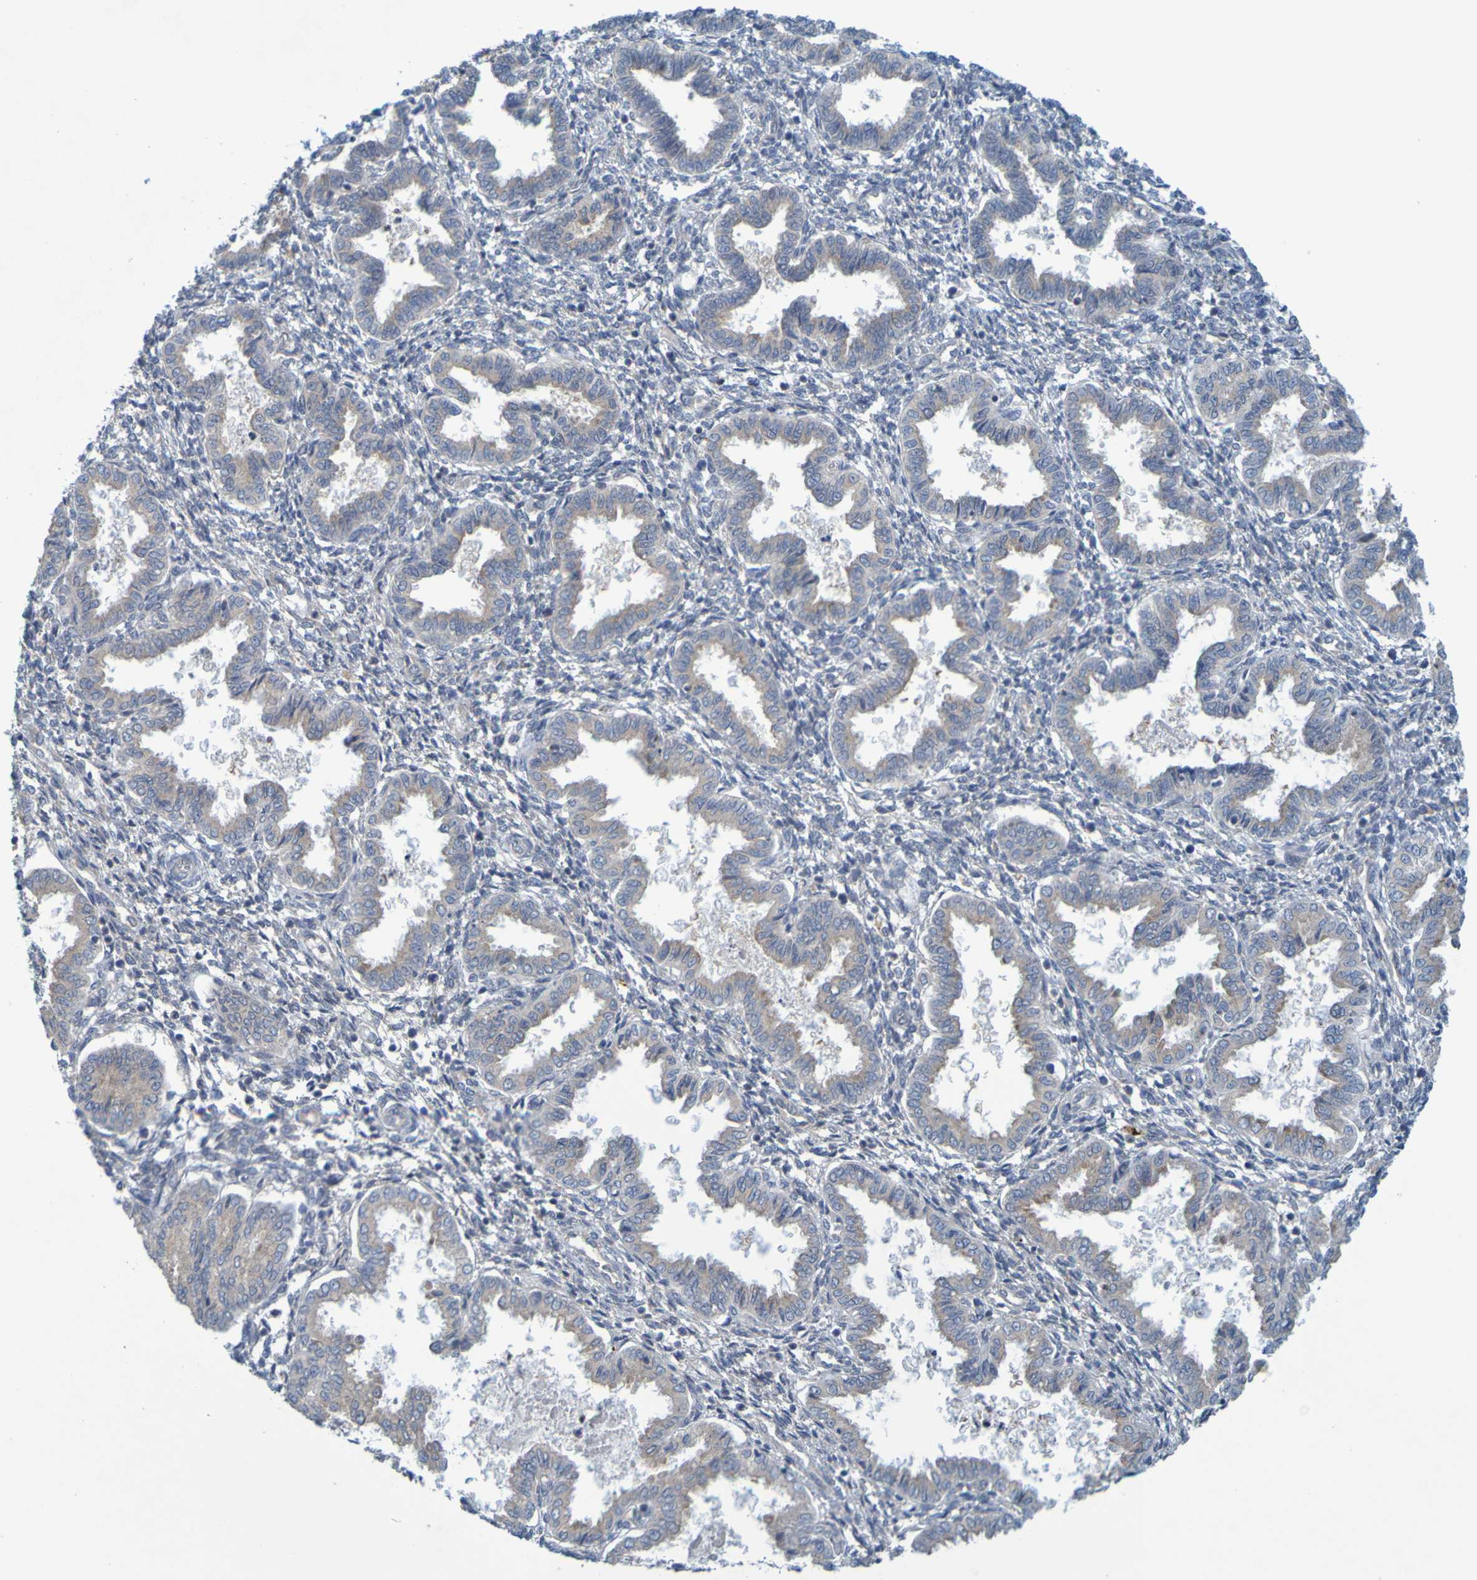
{"staining": {"intensity": "negative", "quantity": "none", "location": "none"}, "tissue": "endometrium", "cell_type": "Cells in endometrial stroma", "image_type": "normal", "snomed": [{"axis": "morphology", "description": "Normal tissue, NOS"}, {"axis": "topography", "description": "Endometrium"}], "caption": "A photomicrograph of endometrium stained for a protein displays no brown staining in cells in endometrial stroma.", "gene": "MOGS", "patient": {"sex": "female", "age": 33}}